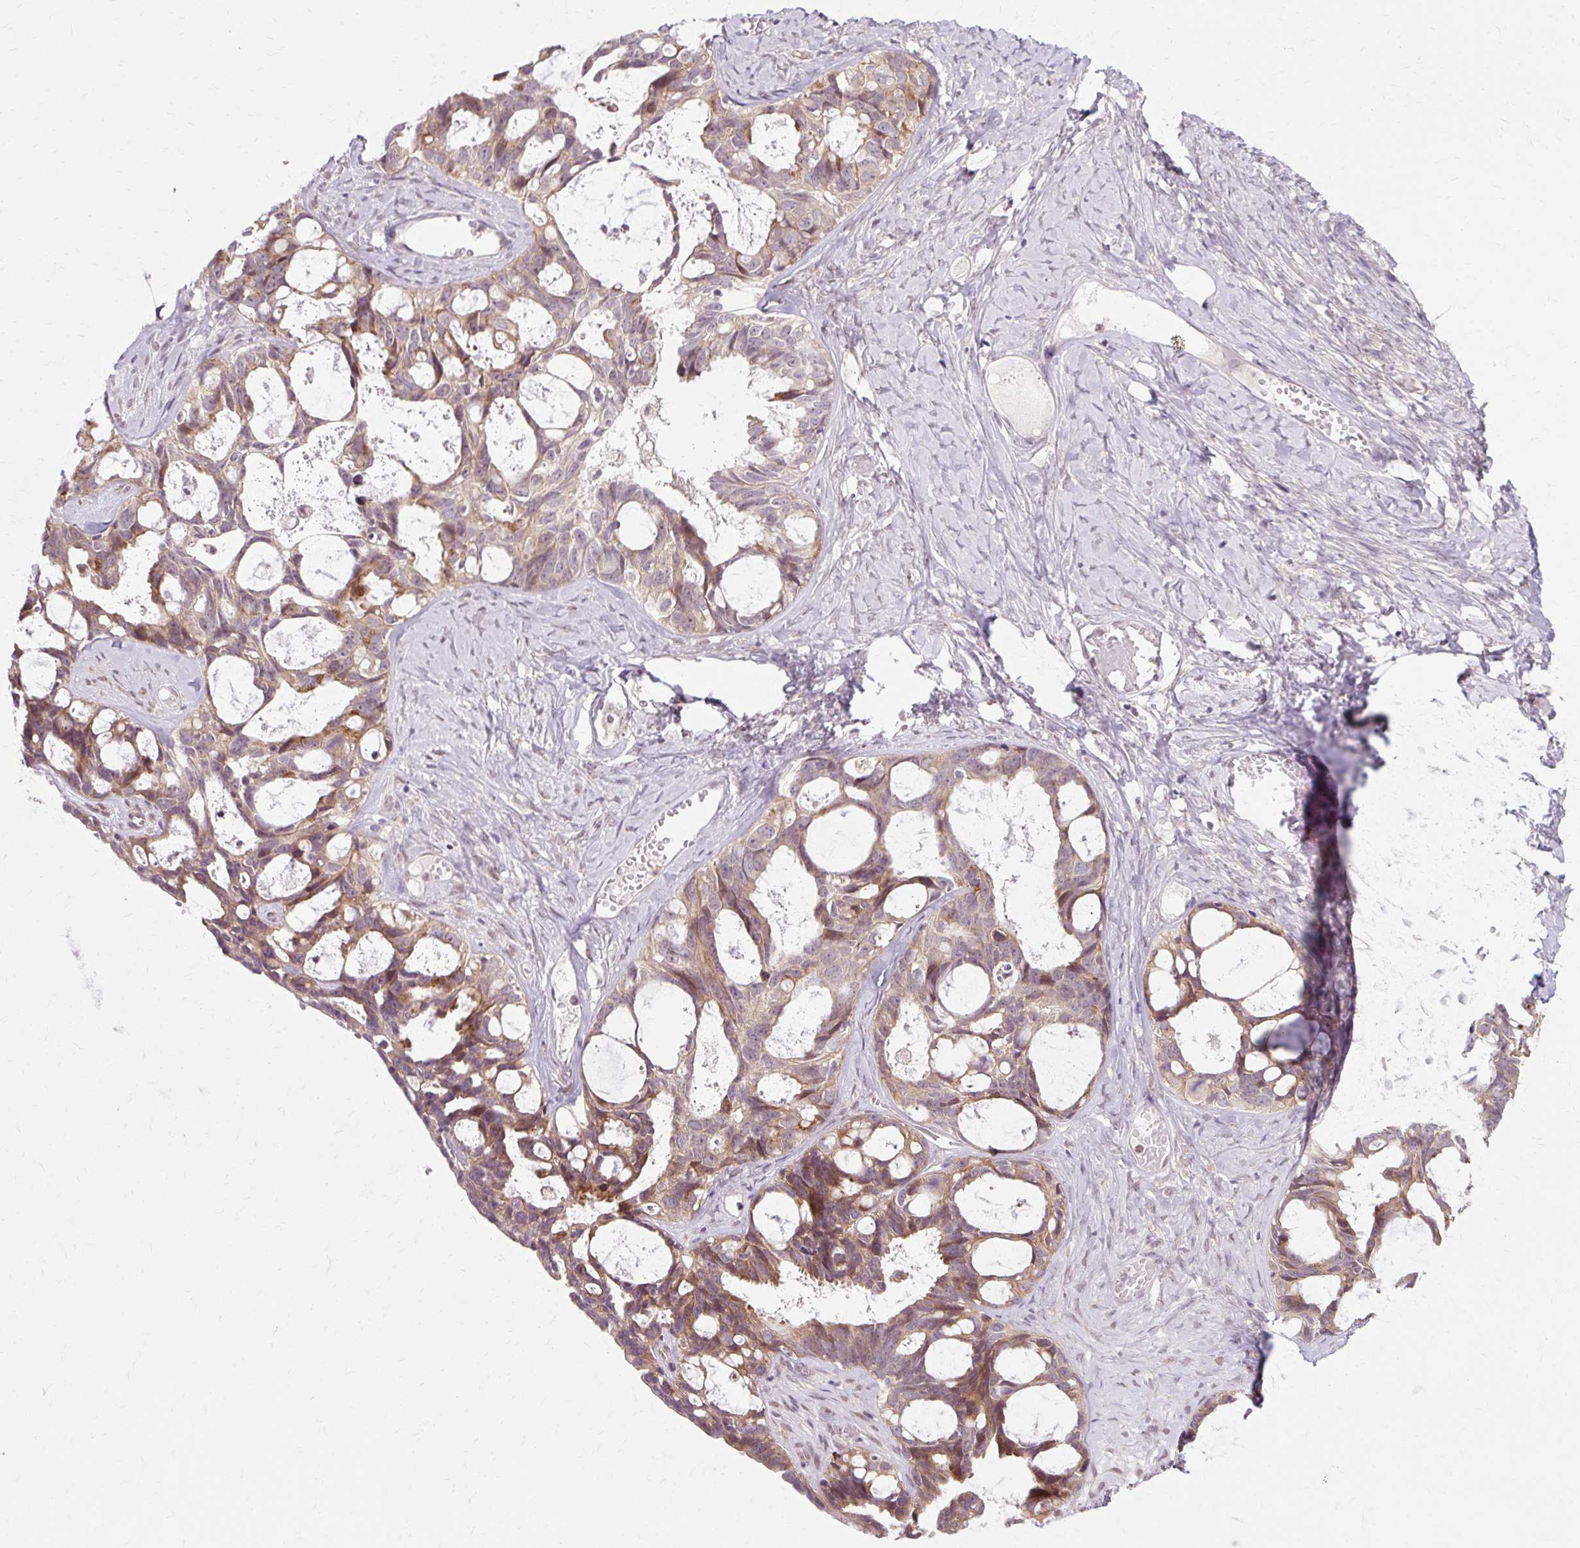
{"staining": {"intensity": "moderate", "quantity": ">75%", "location": "cytoplasmic/membranous"}, "tissue": "ovarian cancer", "cell_type": "Tumor cells", "image_type": "cancer", "snomed": [{"axis": "morphology", "description": "Cystadenocarcinoma, serous, NOS"}, {"axis": "topography", "description": "Ovary"}], "caption": "Human ovarian cancer (serous cystadenocarcinoma) stained for a protein (brown) demonstrates moderate cytoplasmic/membranous positive expression in about >75% of tumor cells.", "gene": "GEMIN2", "patient": {"sex": "female", "age": 69}}